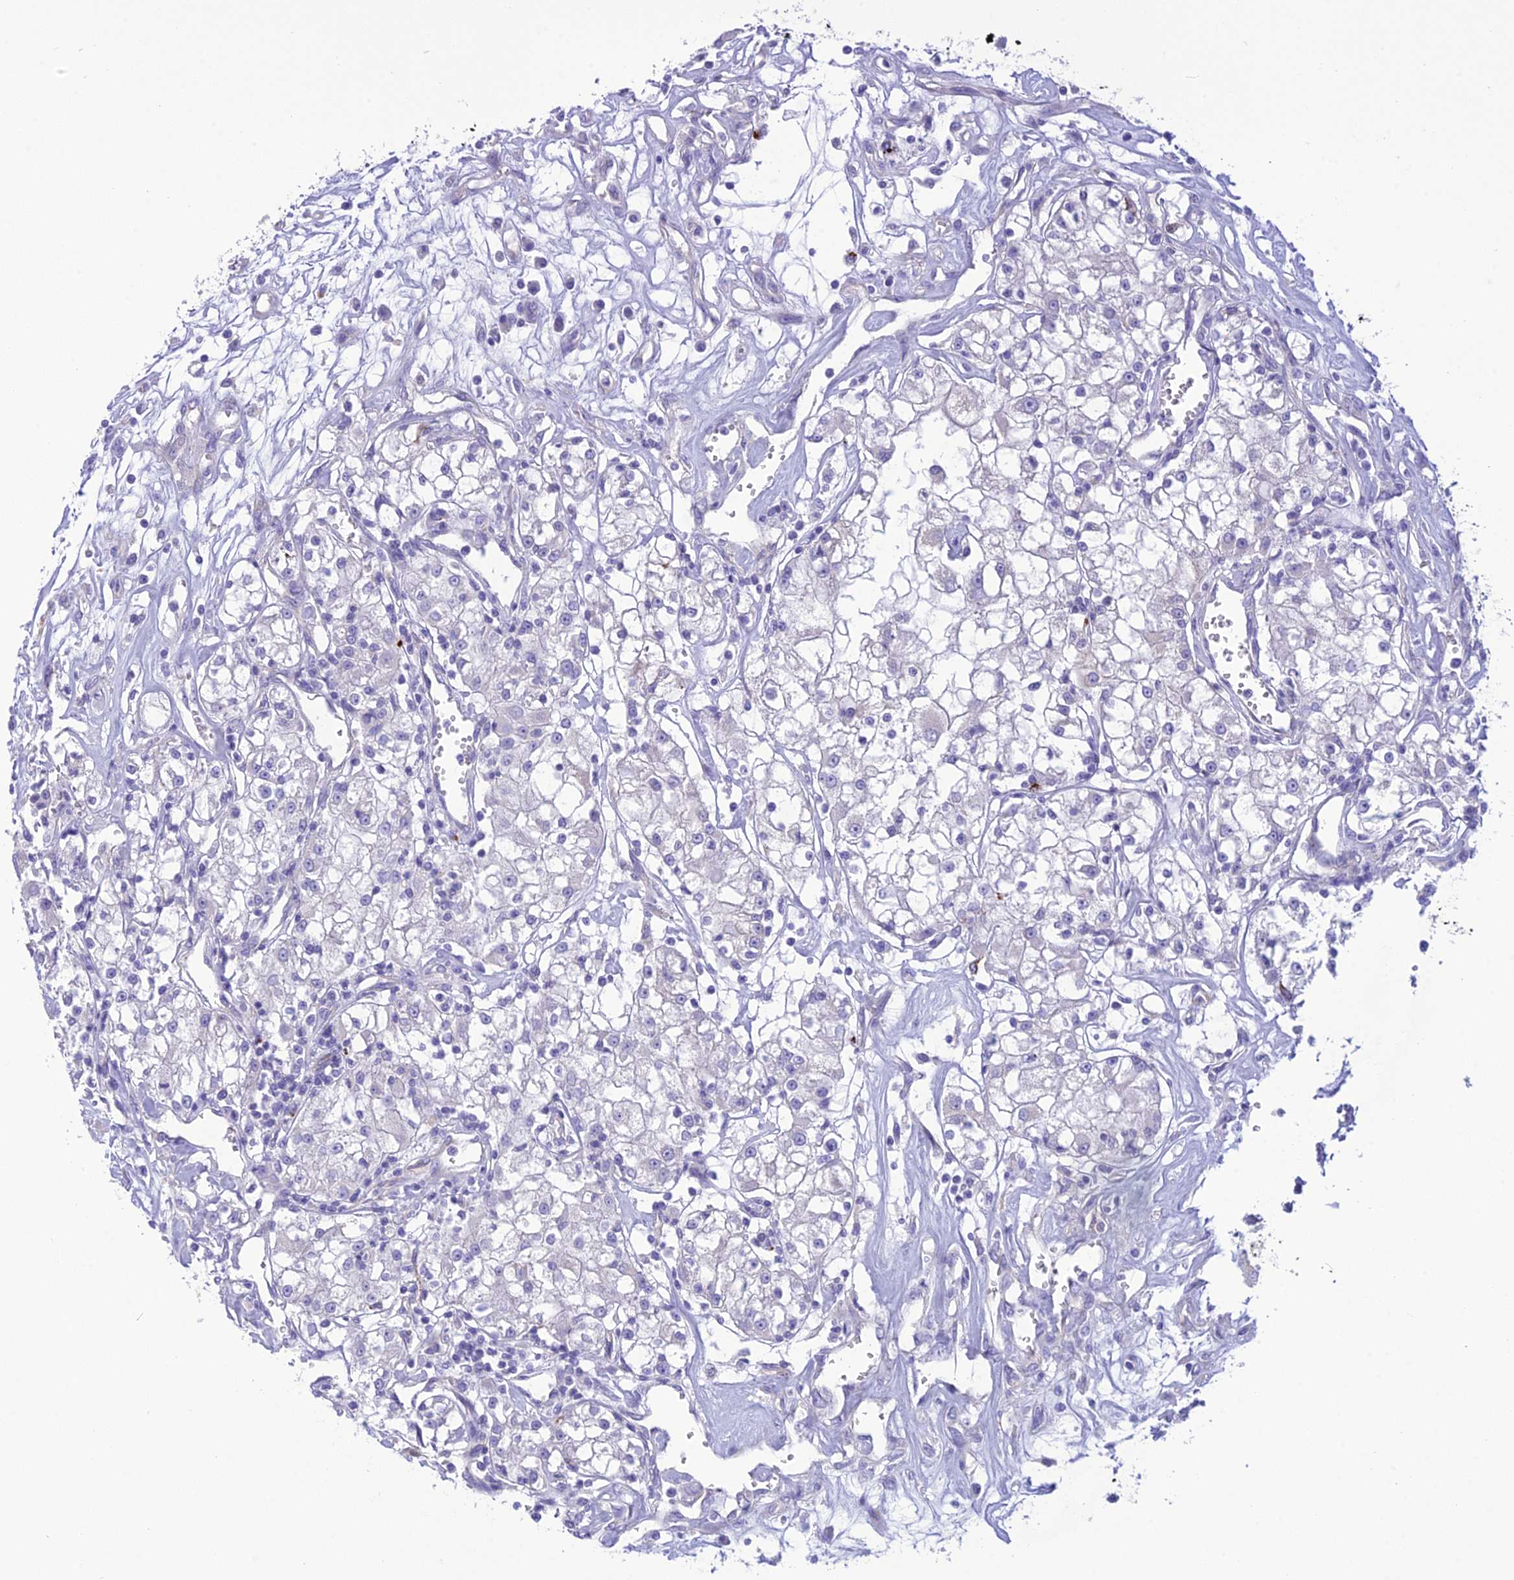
{"staining": {"intensity": "negative", "quantity": "none", "location": "none"}, "tissue": "renal cancer", "cell_type": "Tumor cells", "image_type": "cancer", "snomed": [{"axis": "morphology", "description": "Adenocarcinoma, NOS"}, {"axis": "topography", "description": "Kidney"}], "caption": "Renal cancer (adenocarcinoma) was stained to show a protein in brown. There is no significant positivity in tumor cells.", "gene": "DHDH", "patient": {"sex": "female", "age": 59}}